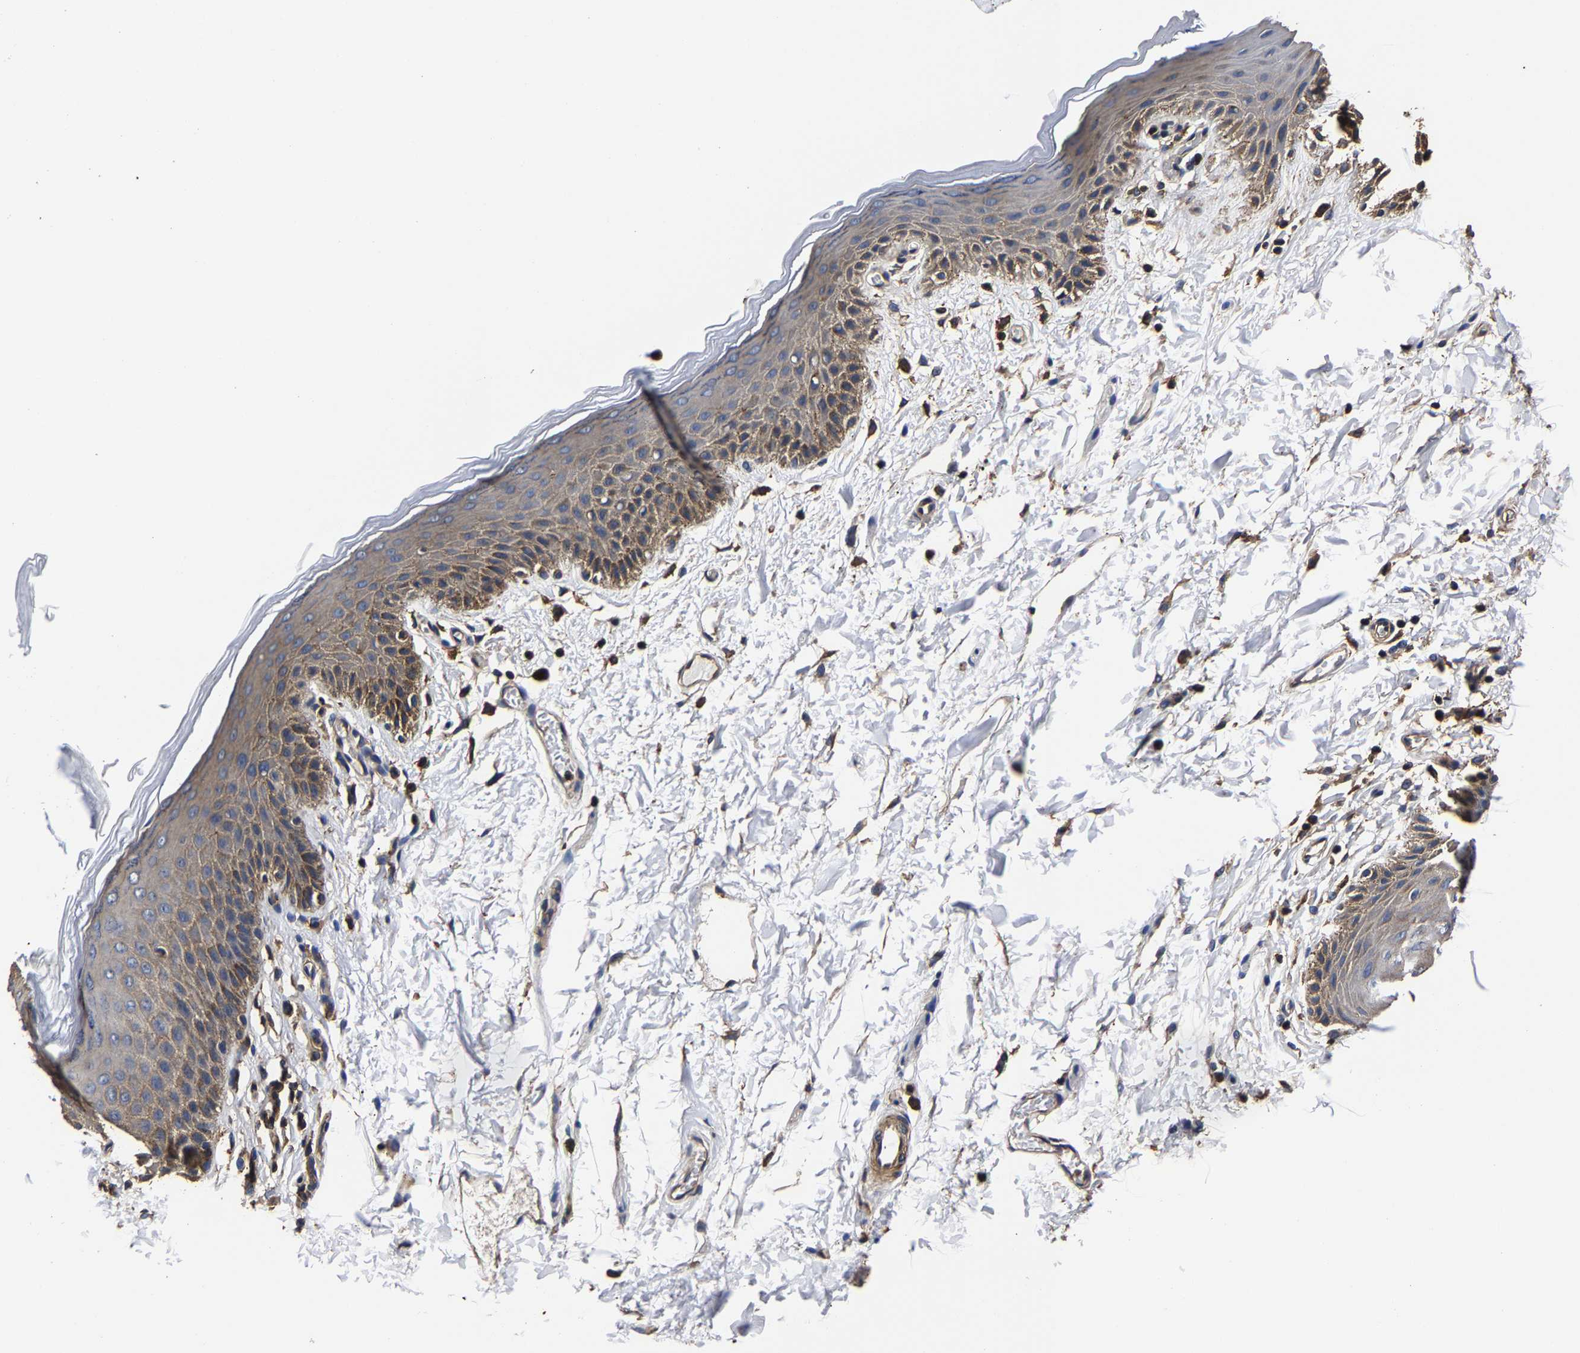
{"staining": {"intensity": "weak", "quantity": "25%-75%", "location": "cytoplasmic/membranous"}, "tissue": "skin", "cell_type": "Epidermal cells", "image_type": "normal", "snomed": [{"axis": "morphology", "description": "Normal tissue, NOS"}, {"axis": "topography", "description": "Anal"}], "caption": "Approximately 25%-75% of epidermal cells in normal skin exhibit weak cytoplasmic/membranous protein staining as visualized by brown immunohistochemical staining.", "gene": "SSH3", "patient": {"sex": "male", "age": 44}}